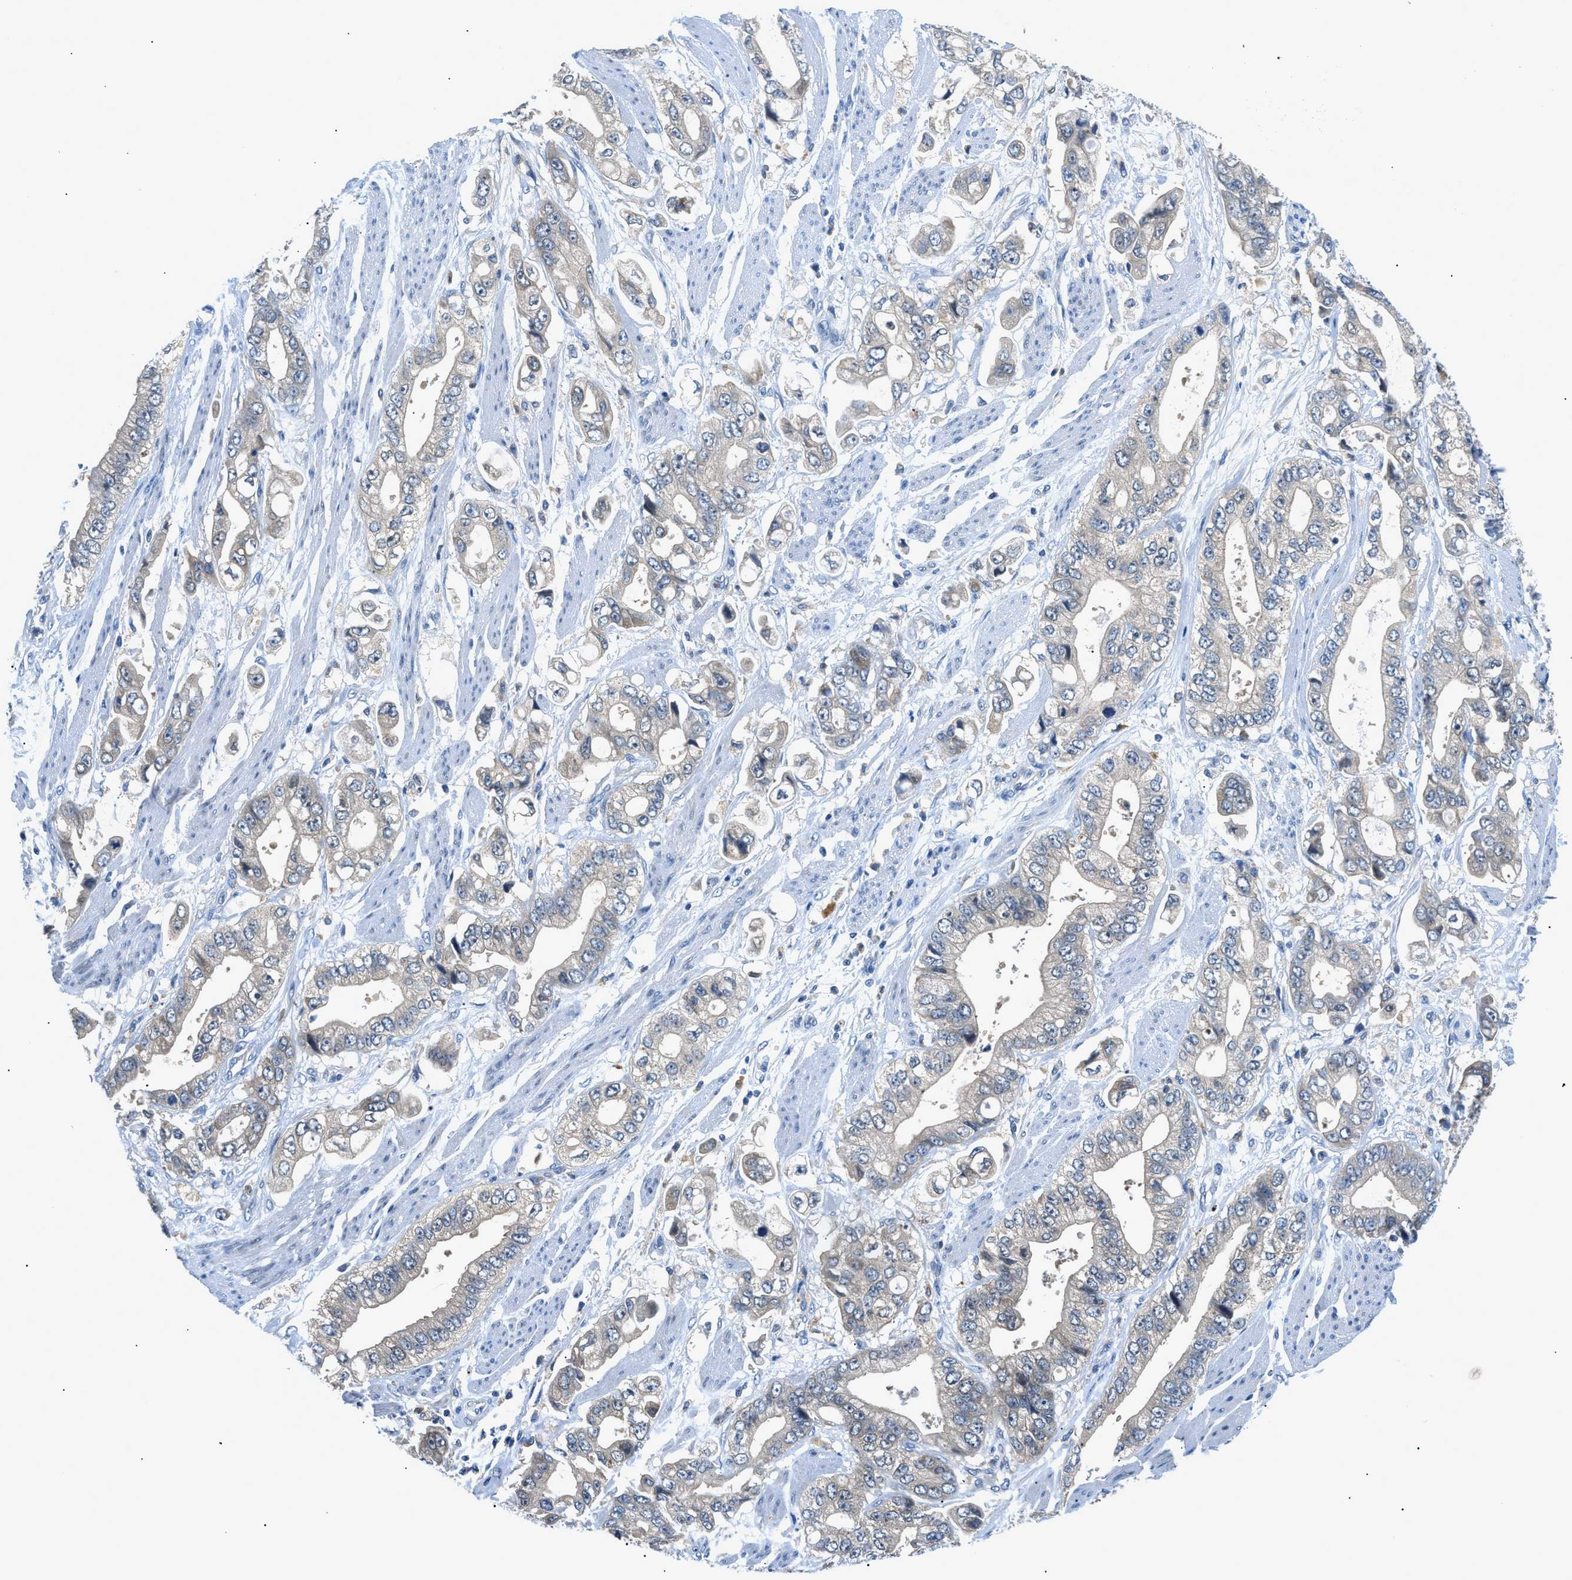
{"staining": {"intensity": "weak", "quantity": "<25%", "location": "cytoplasmic/membranous"}, "tissue": "stomach cancer", "cell_type": "Tumor cells", "image_type": "cancer", "snomed": [{"axis": "morphology", "description": "Normal tissue, NOS"}, {"axis": "morphology", "description": "Adenocarcinoma, NOS"}, {"axis": "topography", "description": "Stomach"}], "caption": "Tumor cells are negative for brown protein staining in stomach cancer.", "gene": "ADGRE3", "patient": {"sex": "male", "age": 62}}